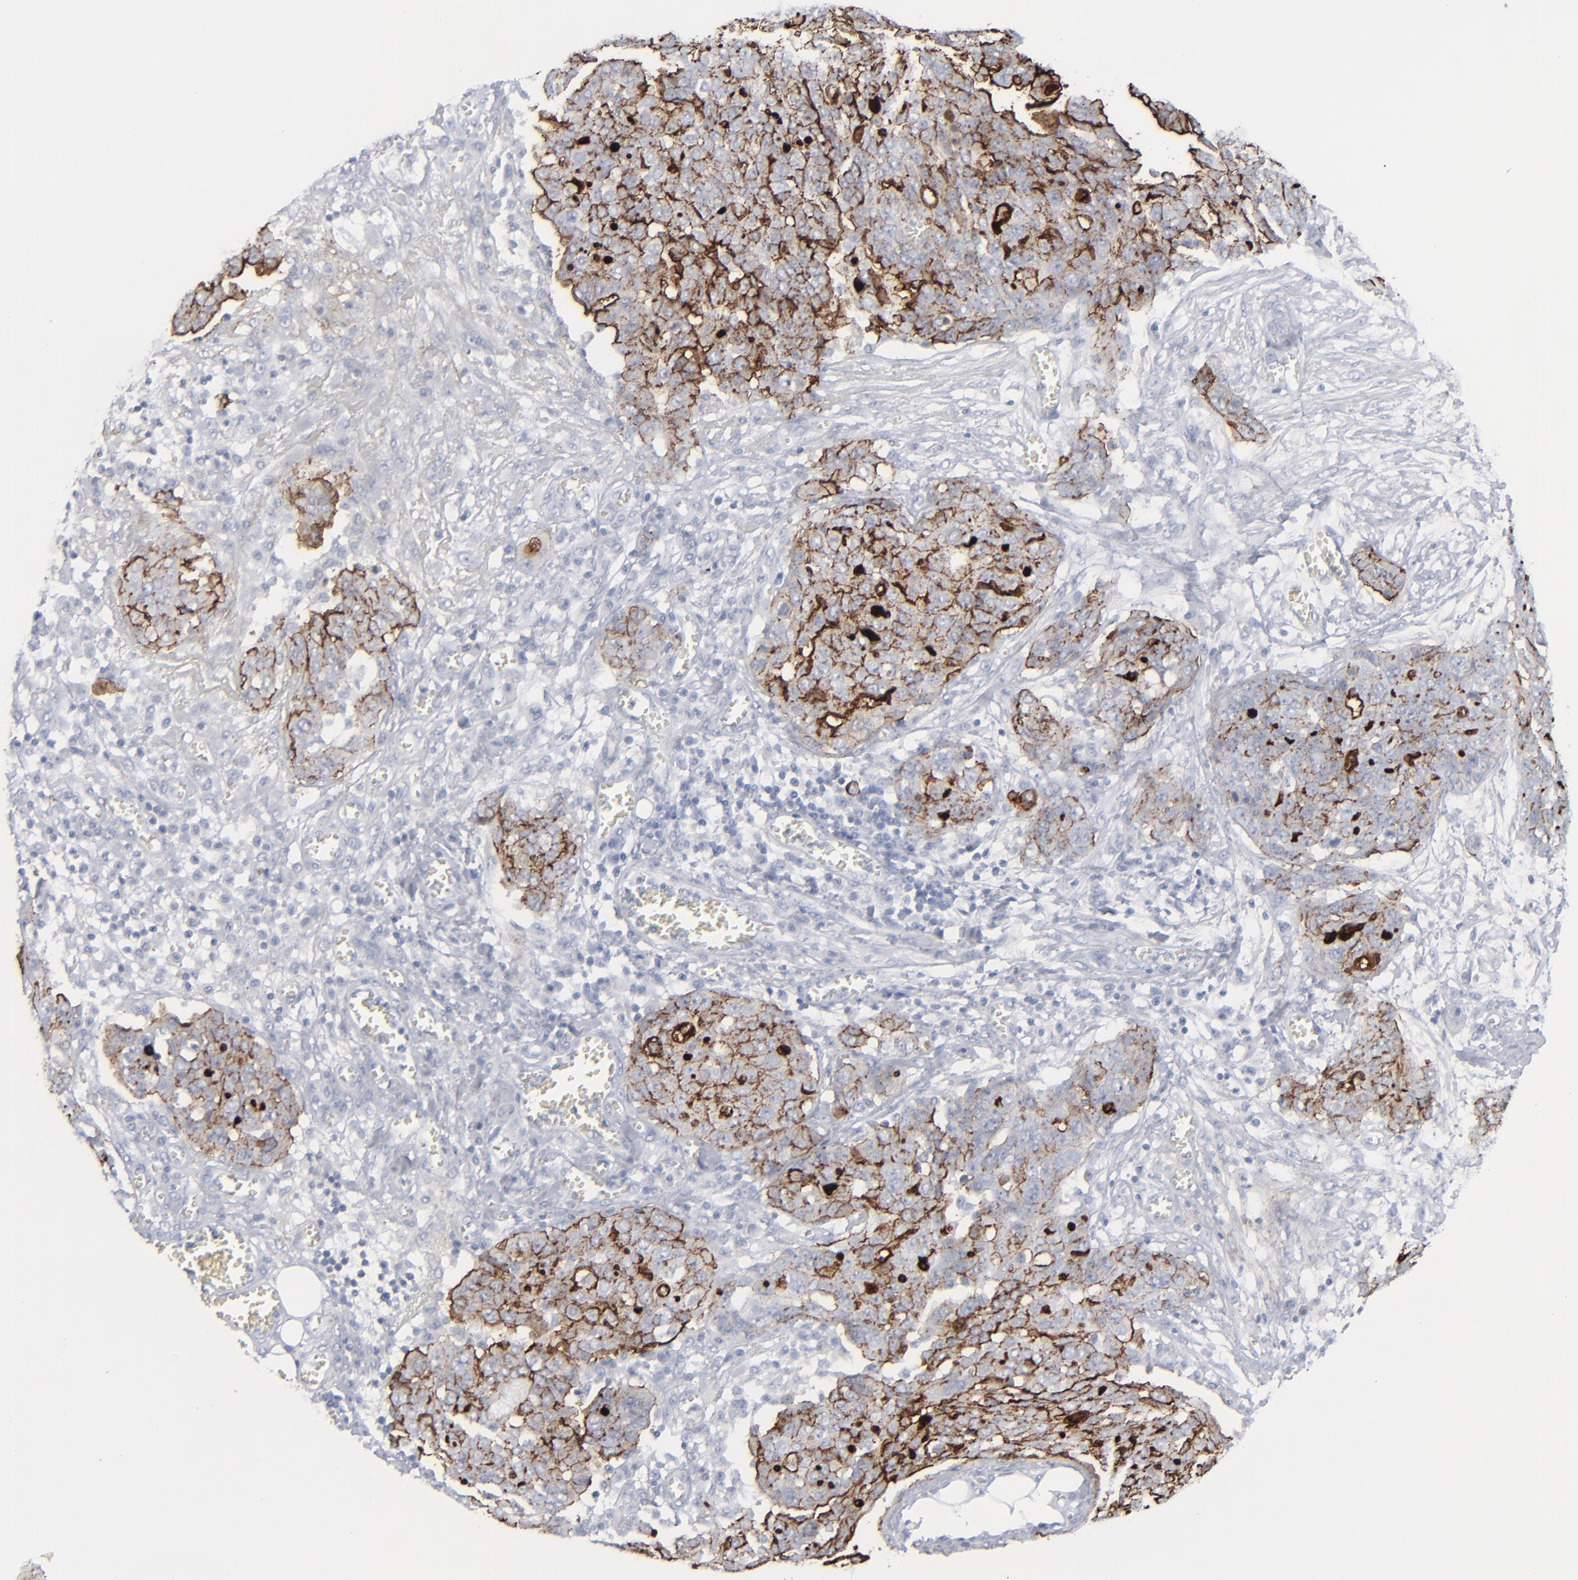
{"staining": {"intensity": "moderate", "quantity": "25%-75%", "location": "cytoplasmic/membranous"}, "tissue": "ovarian cancer", "cell_type": "Tumor cells", "image_type": "cancer", "snomed": [{"axis": "morphology", "description": "Cystadenocarcinoma, serous, NOS"}, {"axis": "topography", "description": "Soft tissue"}, {"axis": "topography", "description": "Ovary"}], "caption": "The histopathology image reveals immunohistochemical staining of ovarian cancer. There is moderate cytoplasmic/membranous staining is identified in approximately 25%-75% of tumor cells.", "gene": "MSLN", "patient": {"sex": "female", "age": 57}}